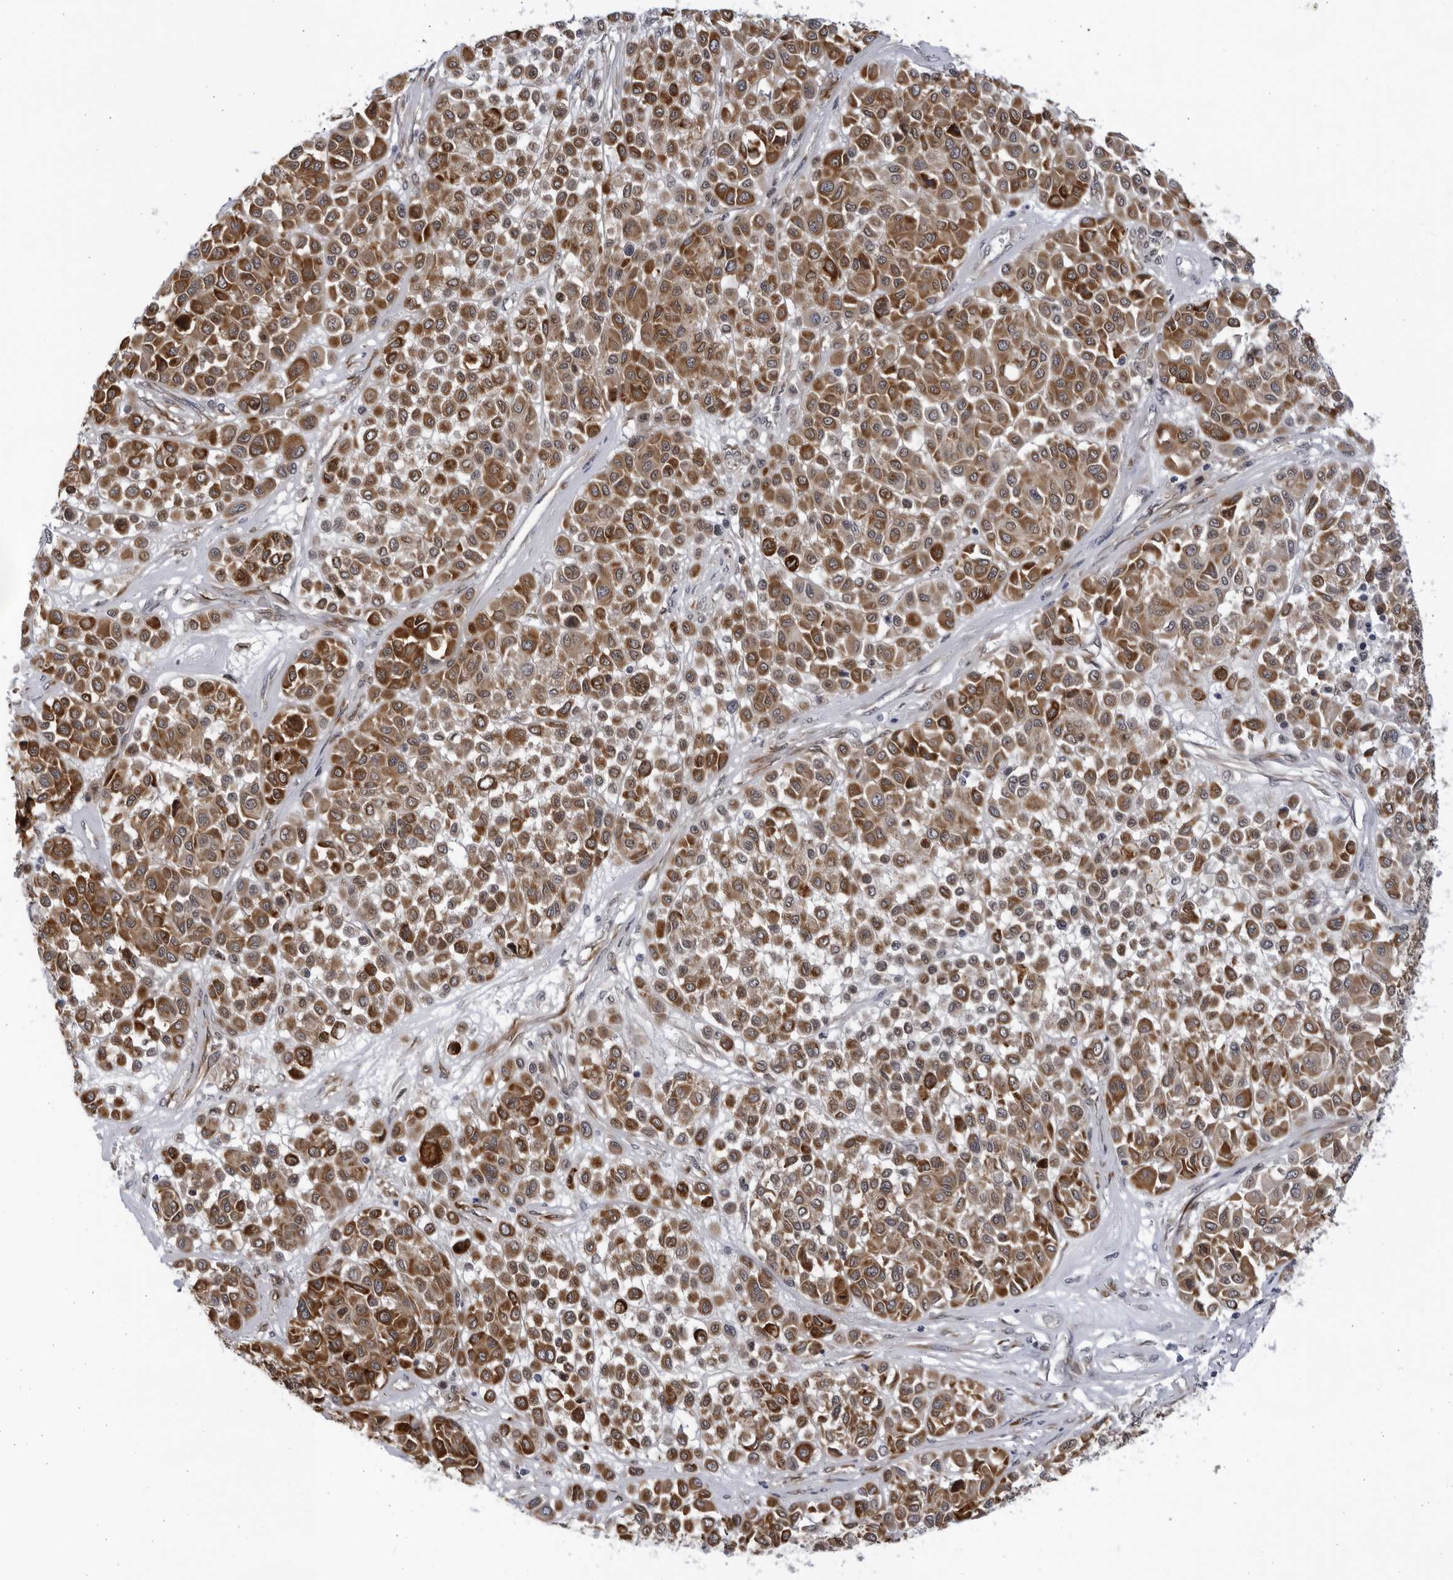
{"staining": {"intensity": "moderate", "quantity": ">75%", "location": "cytoplasmic/membranous"}, "tissue": "melanoma", "cell_type": "Tumor cells", "image_type": "cancer", "snomed": [{"axis": "morphology", "description": "Malignant melanoma, Metastatic site"}, {"axis": "topography", "description": "Soft tissue"}], "caption": "A medium amount of moderate cytoplasmic/membranous staining is identified in about >75% of tumor cells in malignant melanoma (metastatic site) tissue.", "gene": "BMP2K", "patient": {"sex": "male", "age": 41}}